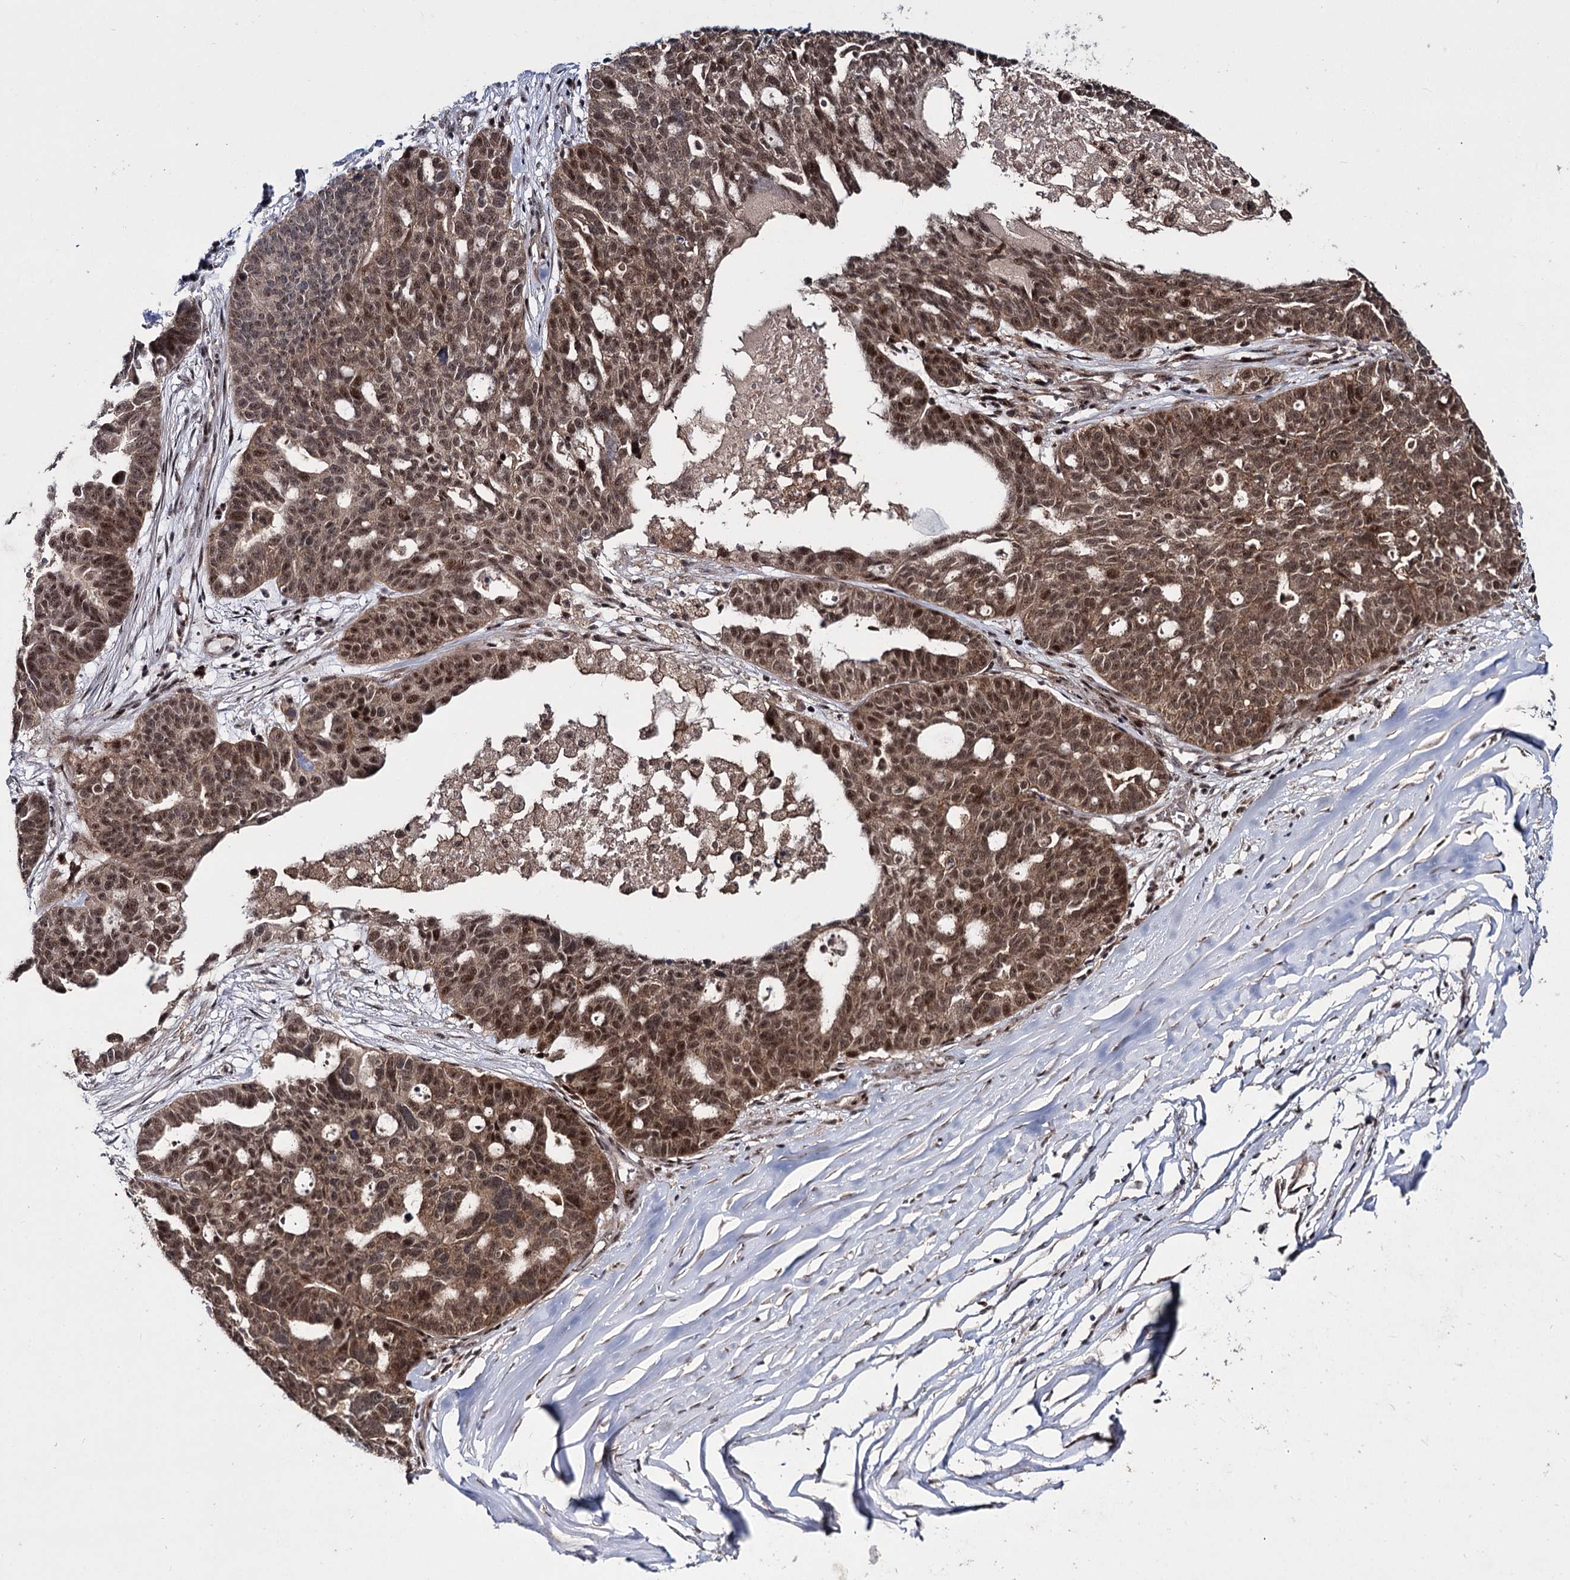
{"staining": {"intensity": "strong", "quantity": ">75%", "location": "cytoplasmic/membranous,nuclear"}, "tissue": "ovarian cancer", "cell_type": "Tumor cells", "image_type": "cancer", "snomed": [{"axis": "morphology", "description": "Cystadenocarcinoma, serous, NOS"}, {"axis": "topography", "description": "Ovary"}], "caption": "DAB (3,3'-diaminobenzidine) immunohistochemical staining of human ovarian cancer exhibits strong cytoplasmic/membranous and nuclear protein staining in about >75% of tumor cells. Nuclei are stained in blue.", "gene": "MKNK2", "patient": {"sex": "female", "age": 59}}